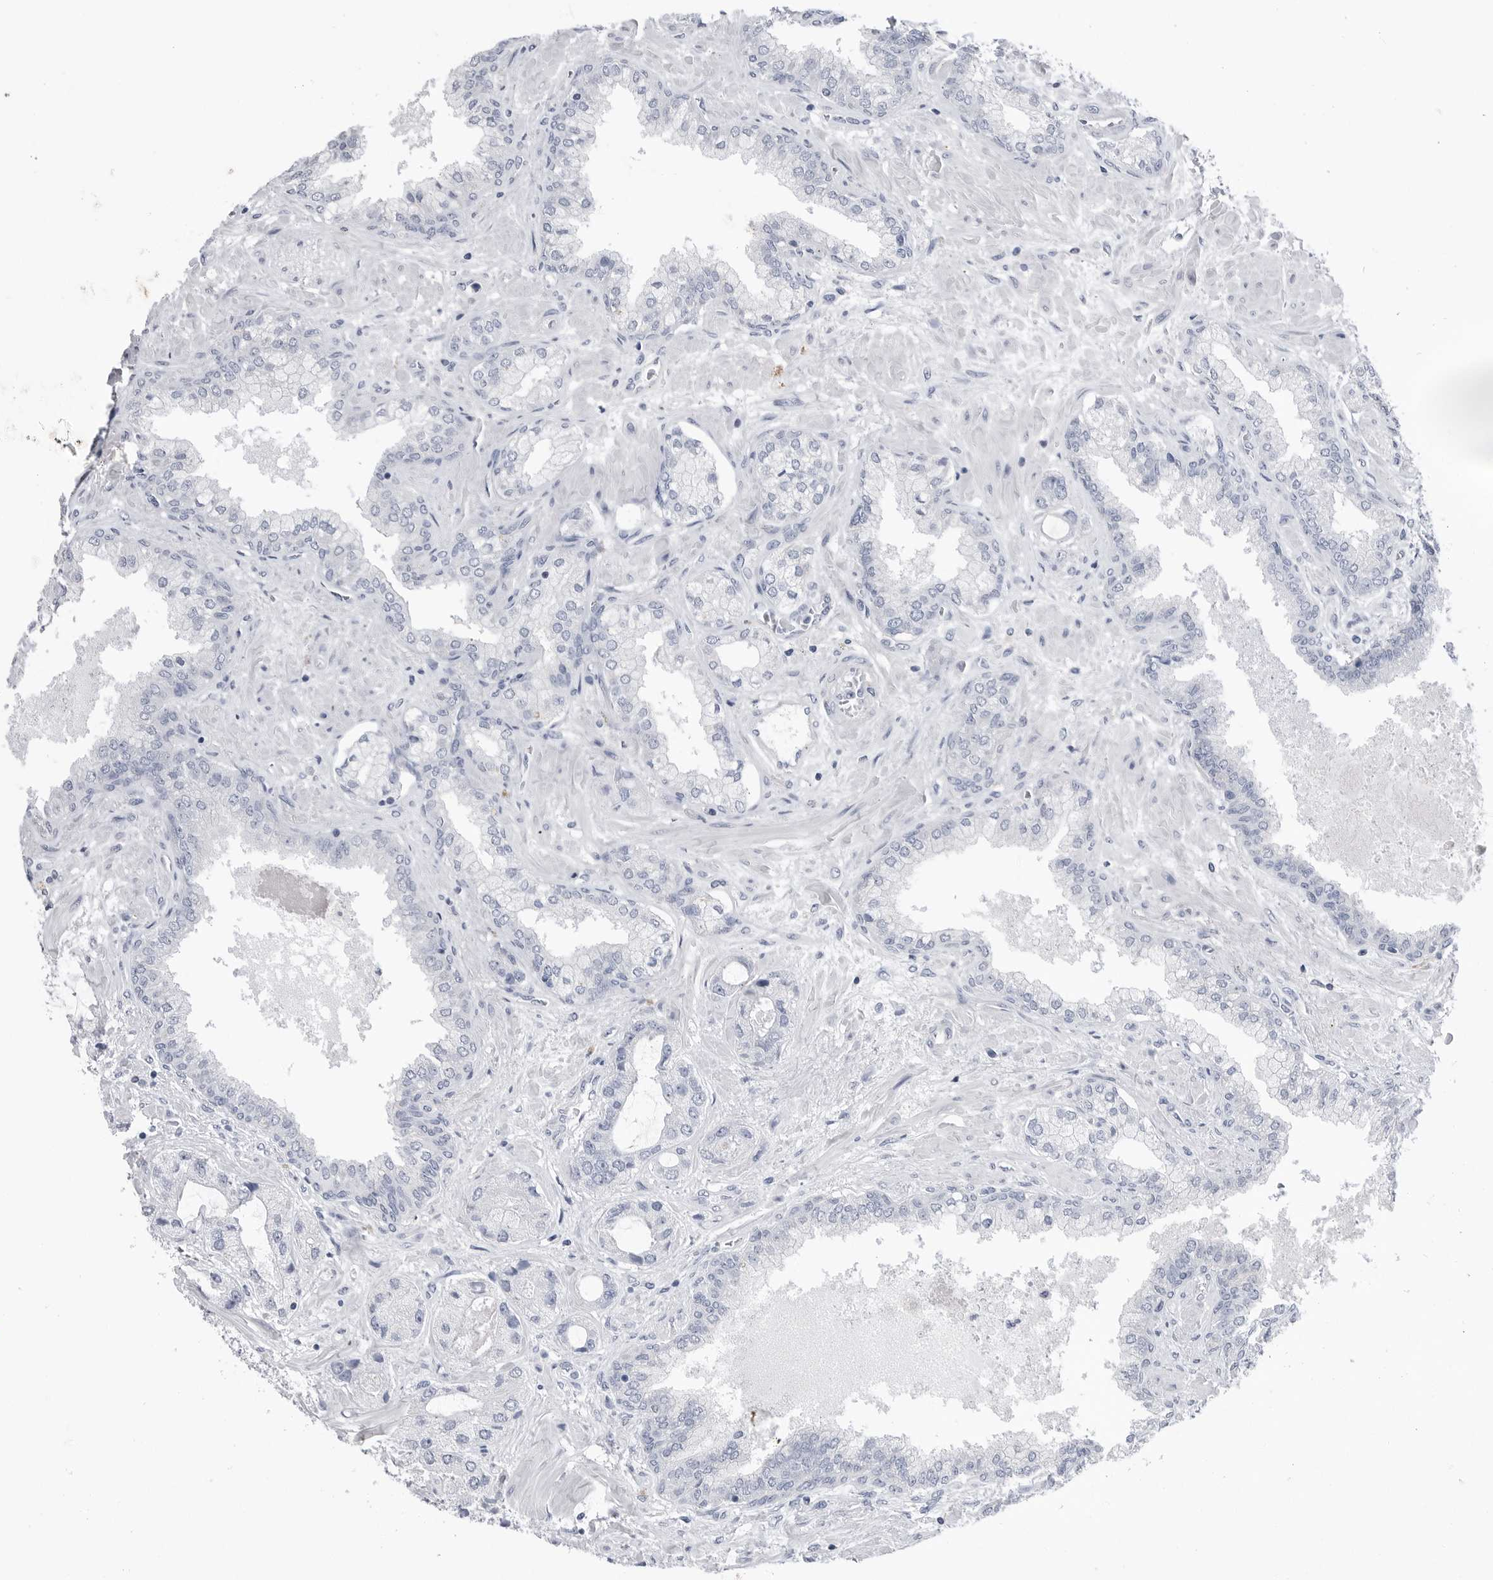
{"staining": {"intensity": "negative", "quantity": "none", "location": "none"}, "tissue": "prostate cancer", "cell_type": "Tumor cells", "image_type": "cancer", "snomed": [{"axis": "morphology", "description": "Normal tissue, NOS"}, {"axis": "morphology", "description": "Adenocarcinoma, High grade"}, {"axis": "topography", "description": "Prostate"}, {"axis": "topography", "description": "Peripheral nerve tissue"}], "caption": "Tumor cells show no significant protein expression in prostate cancer.", "gene": "ABHD12", "patient": {"sex": "male", "age": 59}}